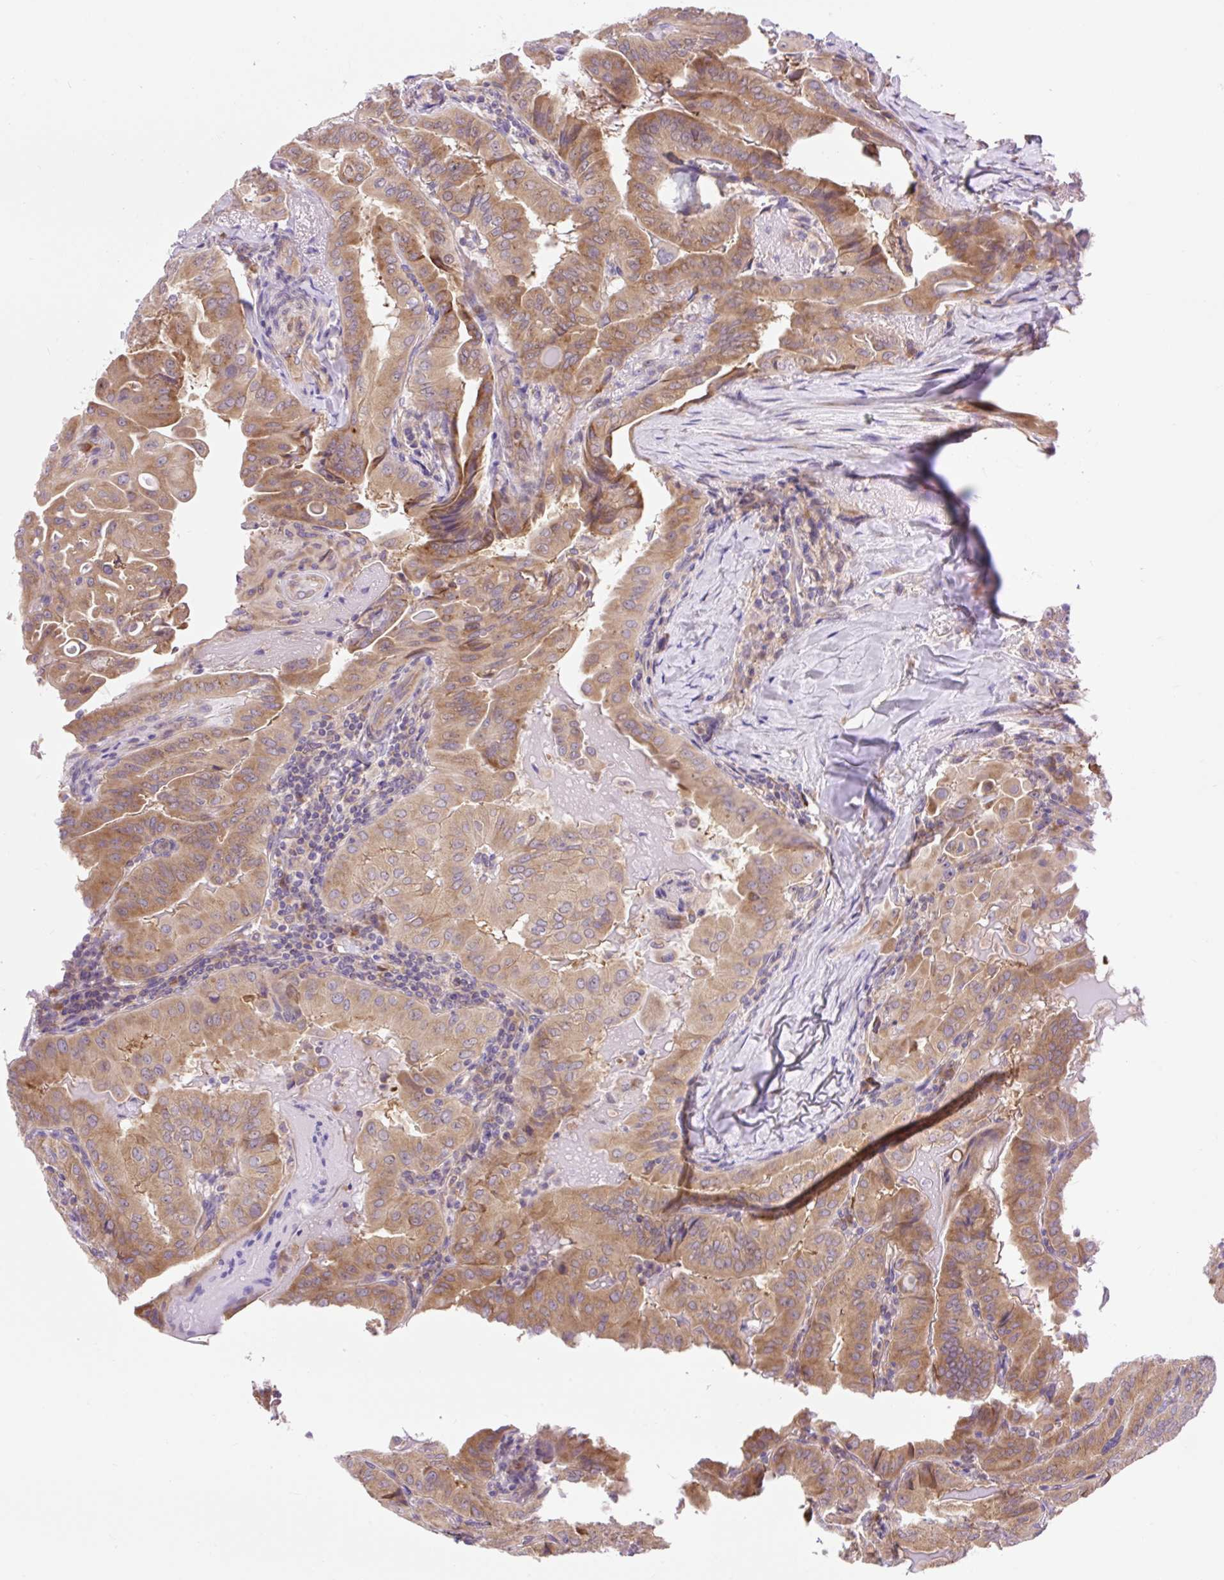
{"staining": {"intensity": "moderate", "quantity": ">75%", "location": "cytoplasmic/membranous"}, "tissue": "thyroid cancer", "cell_type": "Tumor cells", "image_type": "cancer", "snomed": [{"axis": "morphology", "description": "Papillary adenocarcinoma, NOS"}, {"axis": "topography", "description": "Thyroid gland"}], "caption": "Immunohistochemical staining of human thyroid cancer (papillary adenocarcinoma) exhibits medium levels of moderate cytoplasmic/membranous protein staining in approximately >75% of tumor cells.", "gene": "GPR45", "patient": {"sex": "female", "age": 68}}